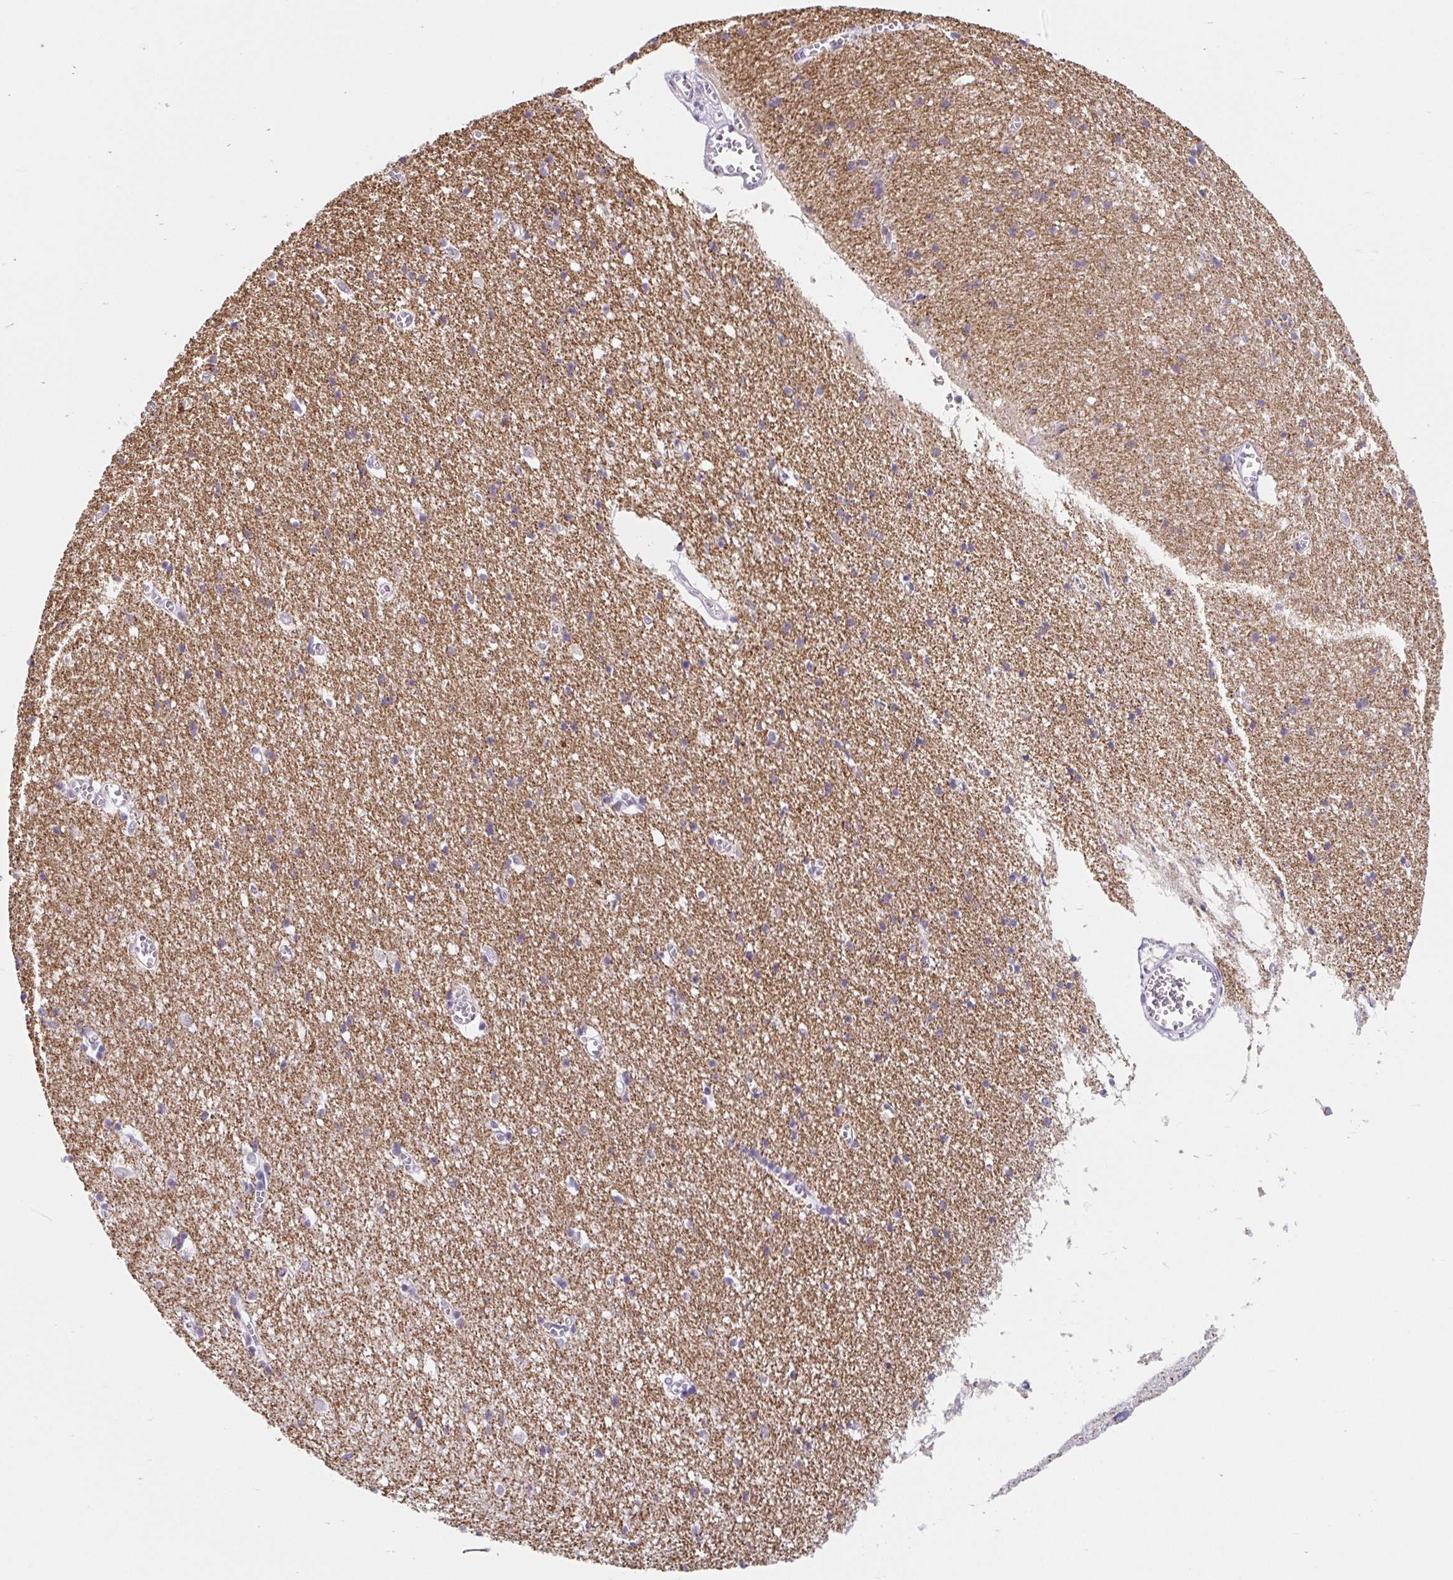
{"staining": {"intensity": "negative", "quantity": "none", "location": "none"}, "tissue": "cerebral cortex", "cell_type": "Endothelial cells", "image_type": "normal", "snomed": [{"axis": "morphology", "description": "Normal tissue, NOS"}, {"axis": "topography", "description": "Cerebral cortex"}], "caption": "High magnification brightfield microscopy of benign cerebral cortex stained with DAB (3,3'-diaminobenzidine) (brown) and counterstained with hematoxylin (blue): endothelial cells show no significant positivity. (Brightfield microscopy of DAB (3,3'-diaminobenzidine) IHC at high magnification).", "gene": "BCAS1", "patient": {"sex": "male", "age": 70}}